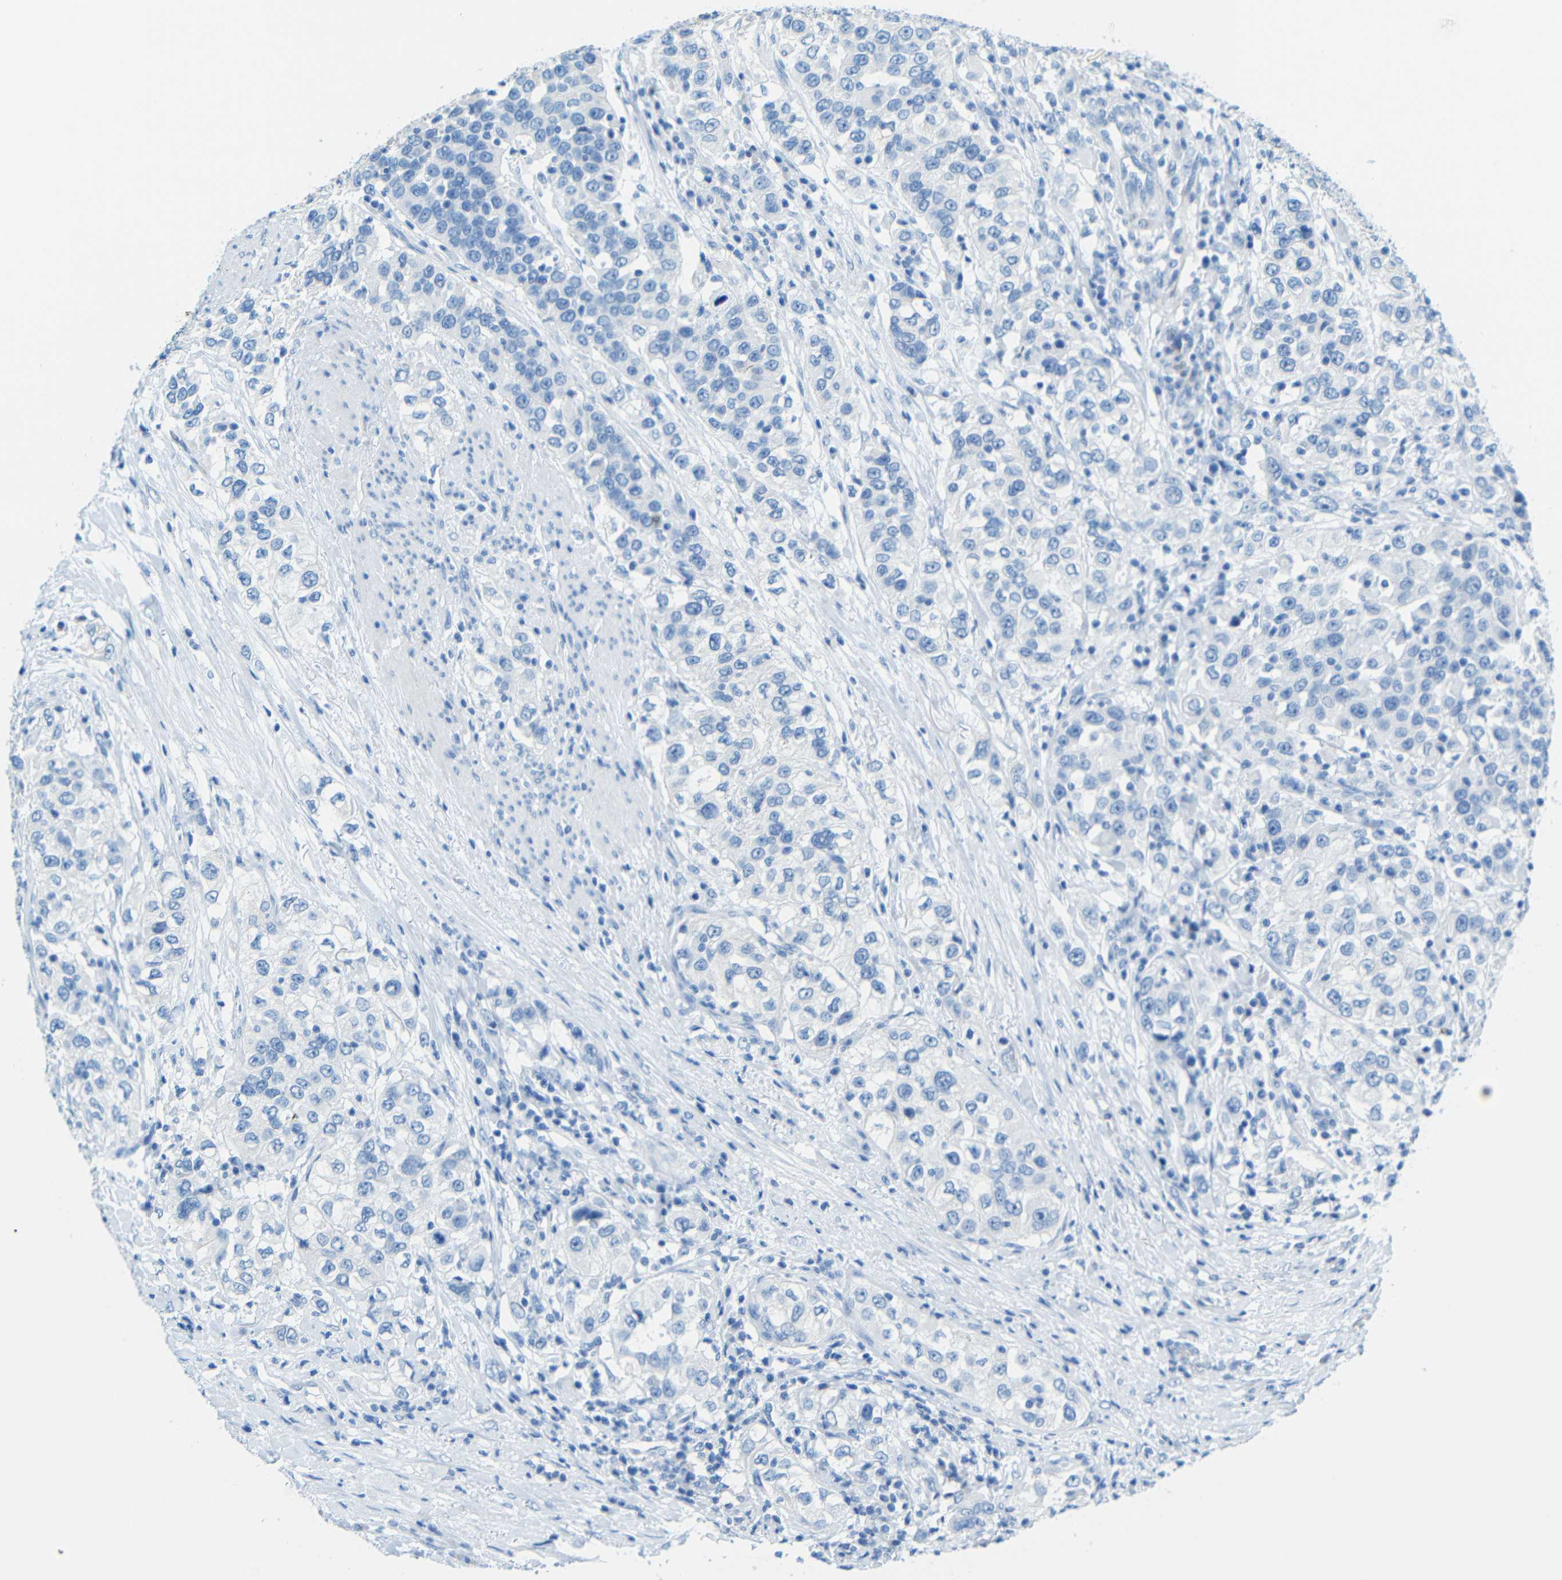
{"staining": {"intensity": "negative", "quantity": "none", "location": "none"}, "tissue": "urothelial cancer", "cell_type": "Tumor cells", "image_type": "cancer", "snomed": [{"axis": "morphology", "description": "Urothelial carcinoma, High grade"}, {"axis": "topography", "description": "Urinary bladder"}], "caption": "There is no significant expression in tumor cells of urothelial cancer.", "gene": "TUBB4B", "patient": {"sex": "female", "age": 80}}